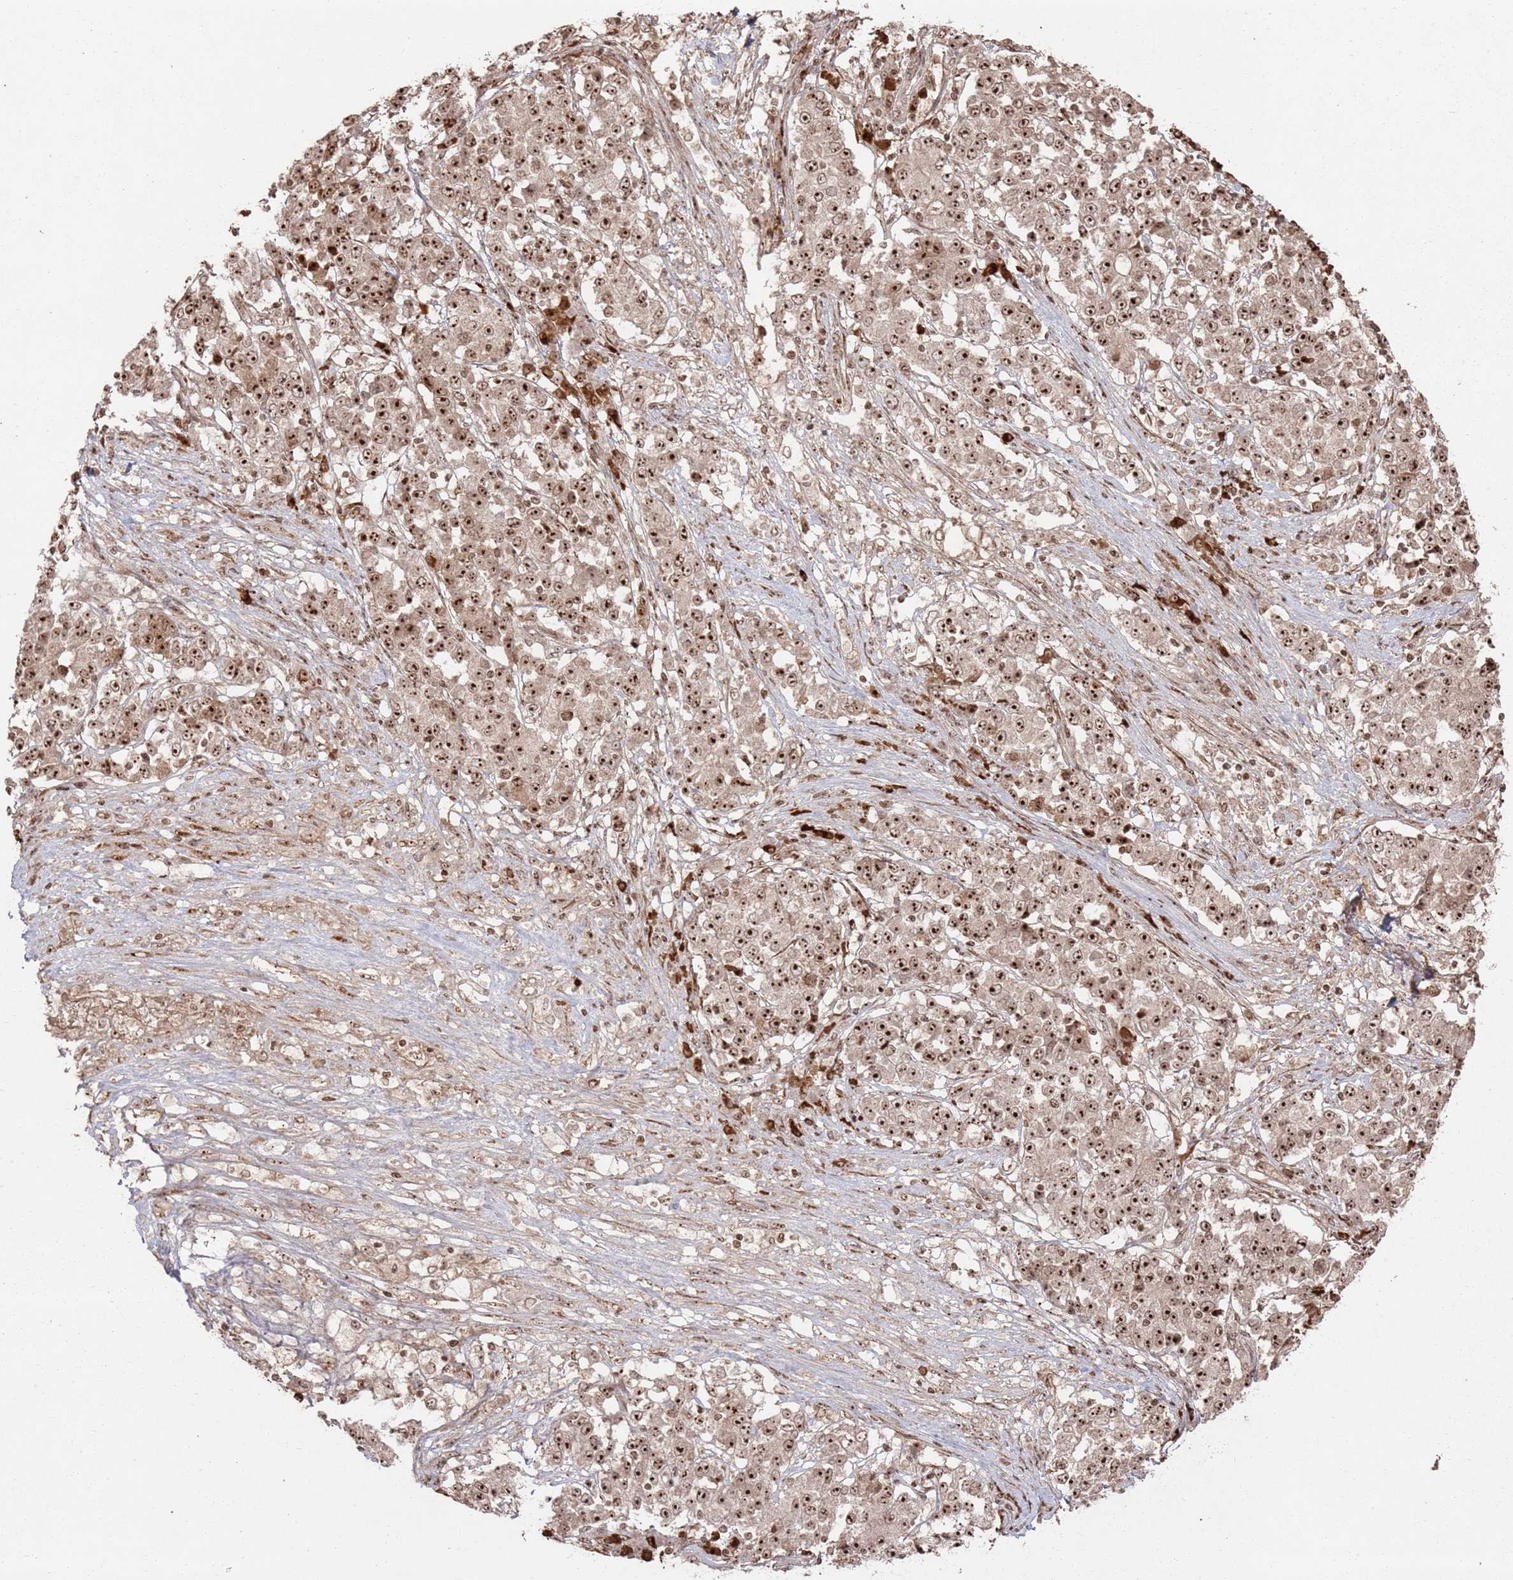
{"staining": {"intensity": "strong", "quantity": ">75%", "location": "nuclear"}, "tissue": "stomach cancer", "cell_type": "Tumor cells", "image_type": "cancer", "snomed": [{"axis": "morphology", "description": "Adenocarcinoma, NOS"}, {"axis": "topography", "description": "Stomach"}], "caption": "Immunohistochemistry (IHC) staining of stomach cancer (adenocarcinoma), which reveals high levels of strong nuclear staining in approximately >75% of tumor cells indicating strong nuclear protein positivity. The staining was performed using DAB (brown) for protein detection and nuclei were counterstained in hematoxylin (blue).", "gene": "UTP11", "patient": {"sex": "male", "age": 59}}